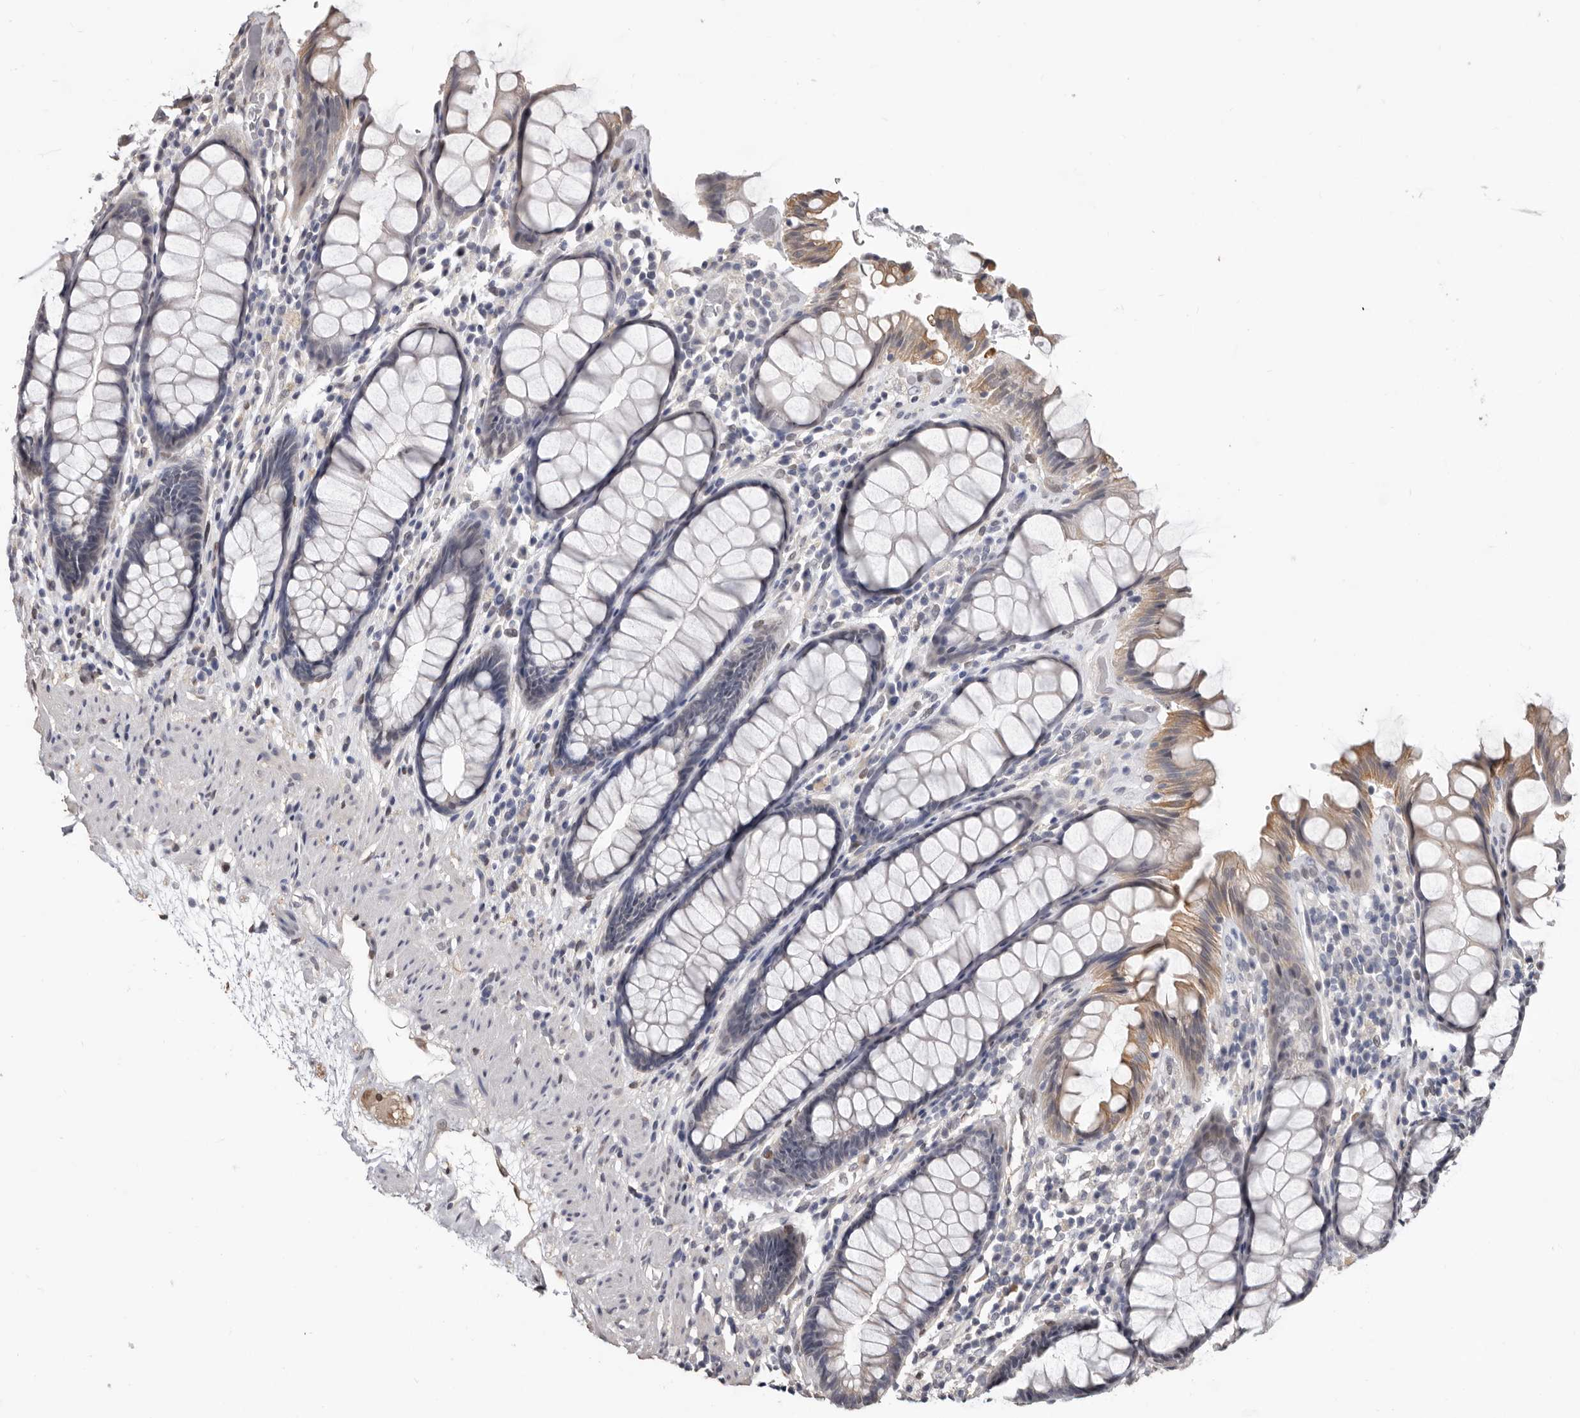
{"staining": {"intensity": "moderate", "quantity": "25%-75%", "location": "cytoplasmic/membranous"}, "tissue": "rectum", "cell_type": "Glandular cells", "image_type": "normal", "snomed": [{"axis": "morphology", "description": "Normal tissue, NOS"}, {"axis": "topography", "description": "Rectum"}], "caption": "Immunohistochemical staining of benign human rectum shows moderate cytoplasmic/membranous protein staining in approximately 25%-75% of glandular cells.", "gene": "KHDRBS2", "patient": {"sex": "male", "age": 64}}